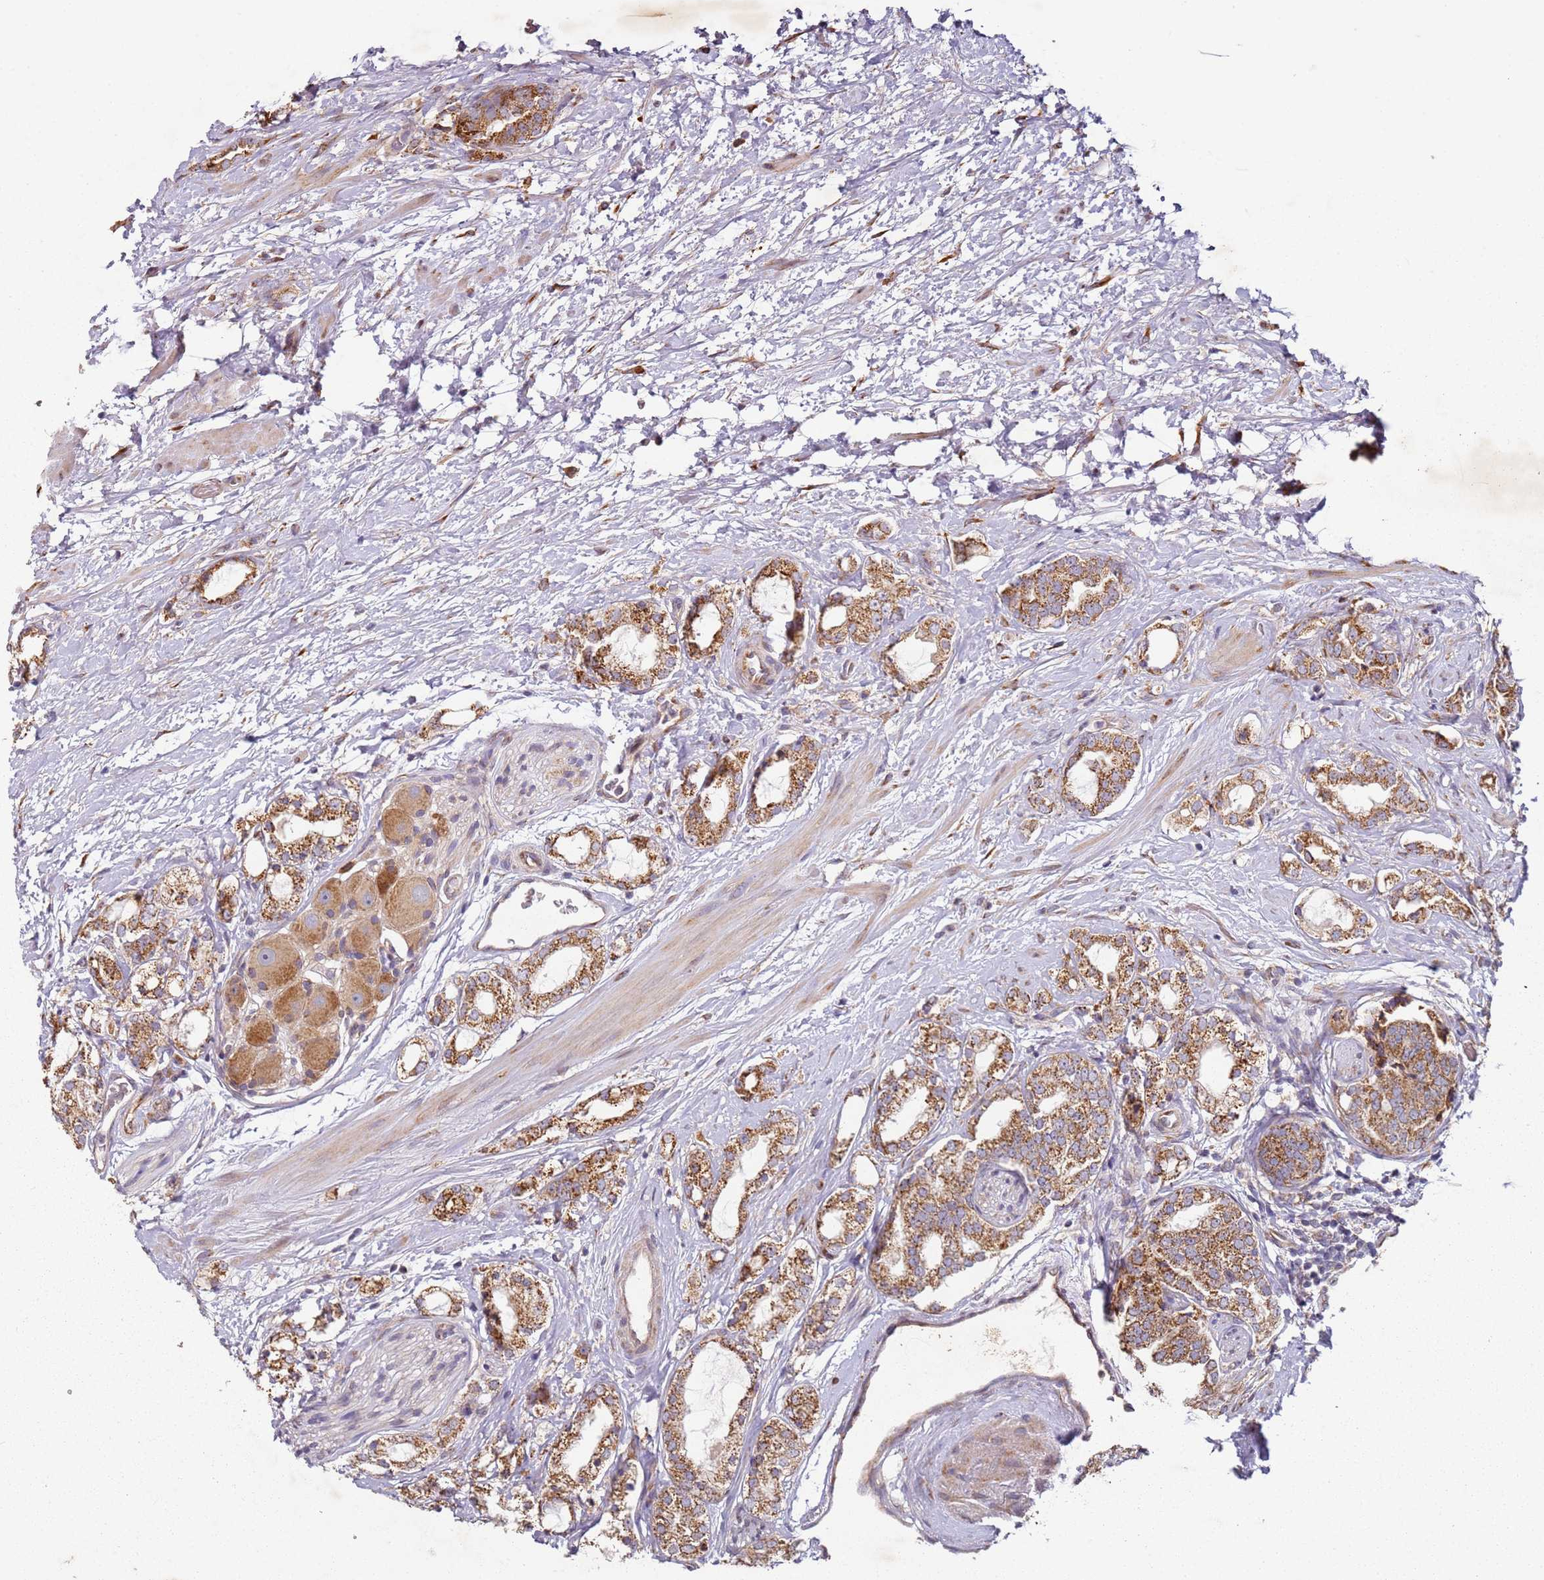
{"staining": {"intensity": "moderate", "quantity": ">75%", "location": "cytoplasmic/membranous"}, "tissue": "prostate cancer", "cell_type": "Tumor cells", "image_type": "cancer", "snomed": [{"axis": "morphology", "description": "Adenocarcinoma, High grade"}, {"axis": "topography", "description": "Prostate"}], "caption": "This histopathology image demonstrates immunohistochemistry (IHC) staining of human prostate adenocarcinoma (high-grade), with medium moderate cytoplasmic/membranous staining in about >75% of tumor cells.", "gene": "ARFRP1", "patient": {"sex": "male", "age": 64}}